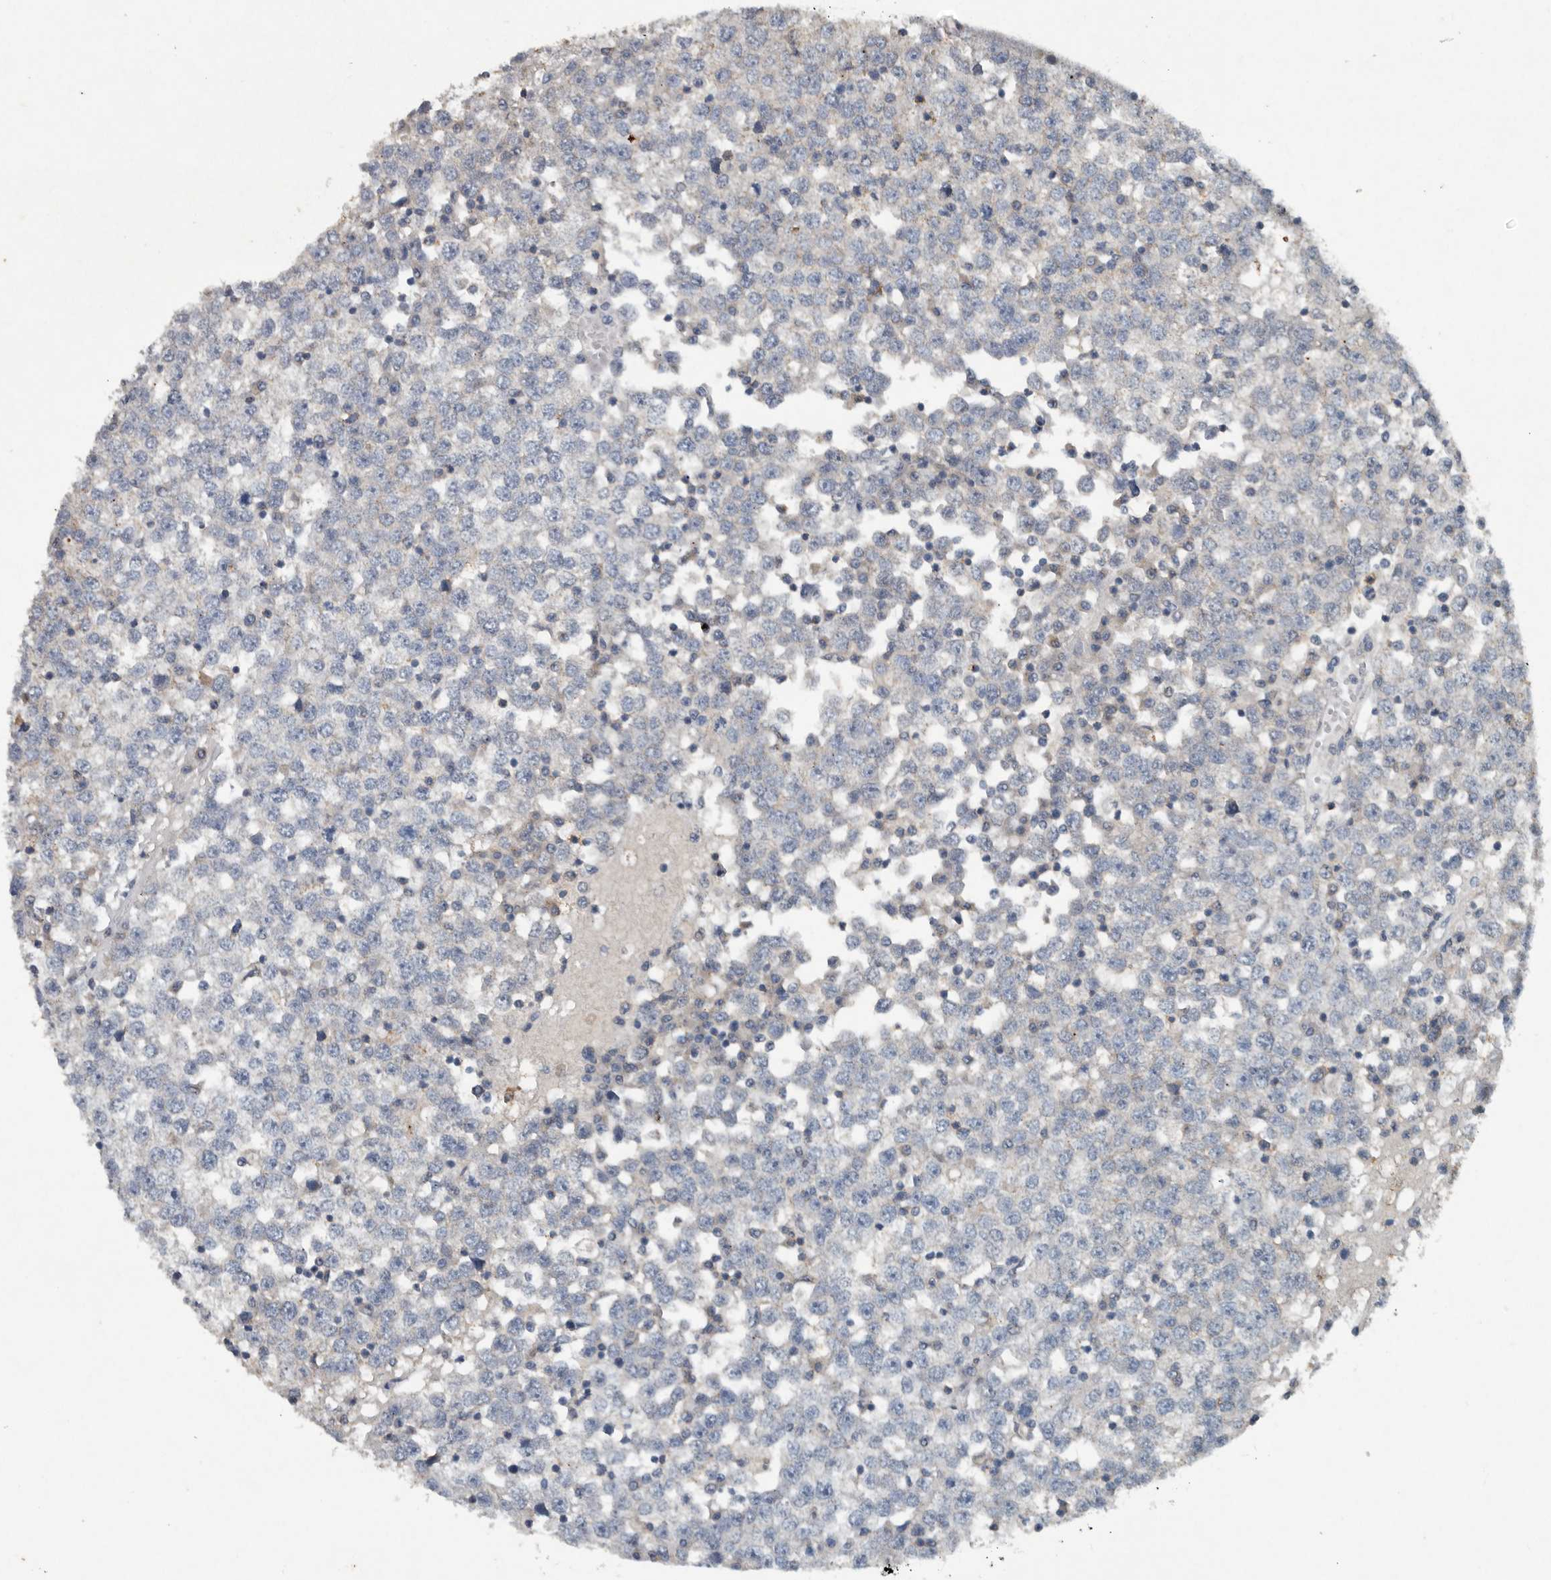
{"staining": {"intensity": "negative", "quantity": "none", "location": "none"}, "tissue": "testis cancer", "cell_type": "Tumor cells", "image_type": "cancer", "snomed": [{"axis": "morphology", "description": "Seminoma, NOS"}, {"axis": "topography", "description": "Testis"}], "caption": "An immunohistochemistry photomicrograph of testis seminoma is shown. There is no staining in tumor cells of testis seminoma.", "gene": "IL20", "patient": {"sex": "male", "age": 65}}